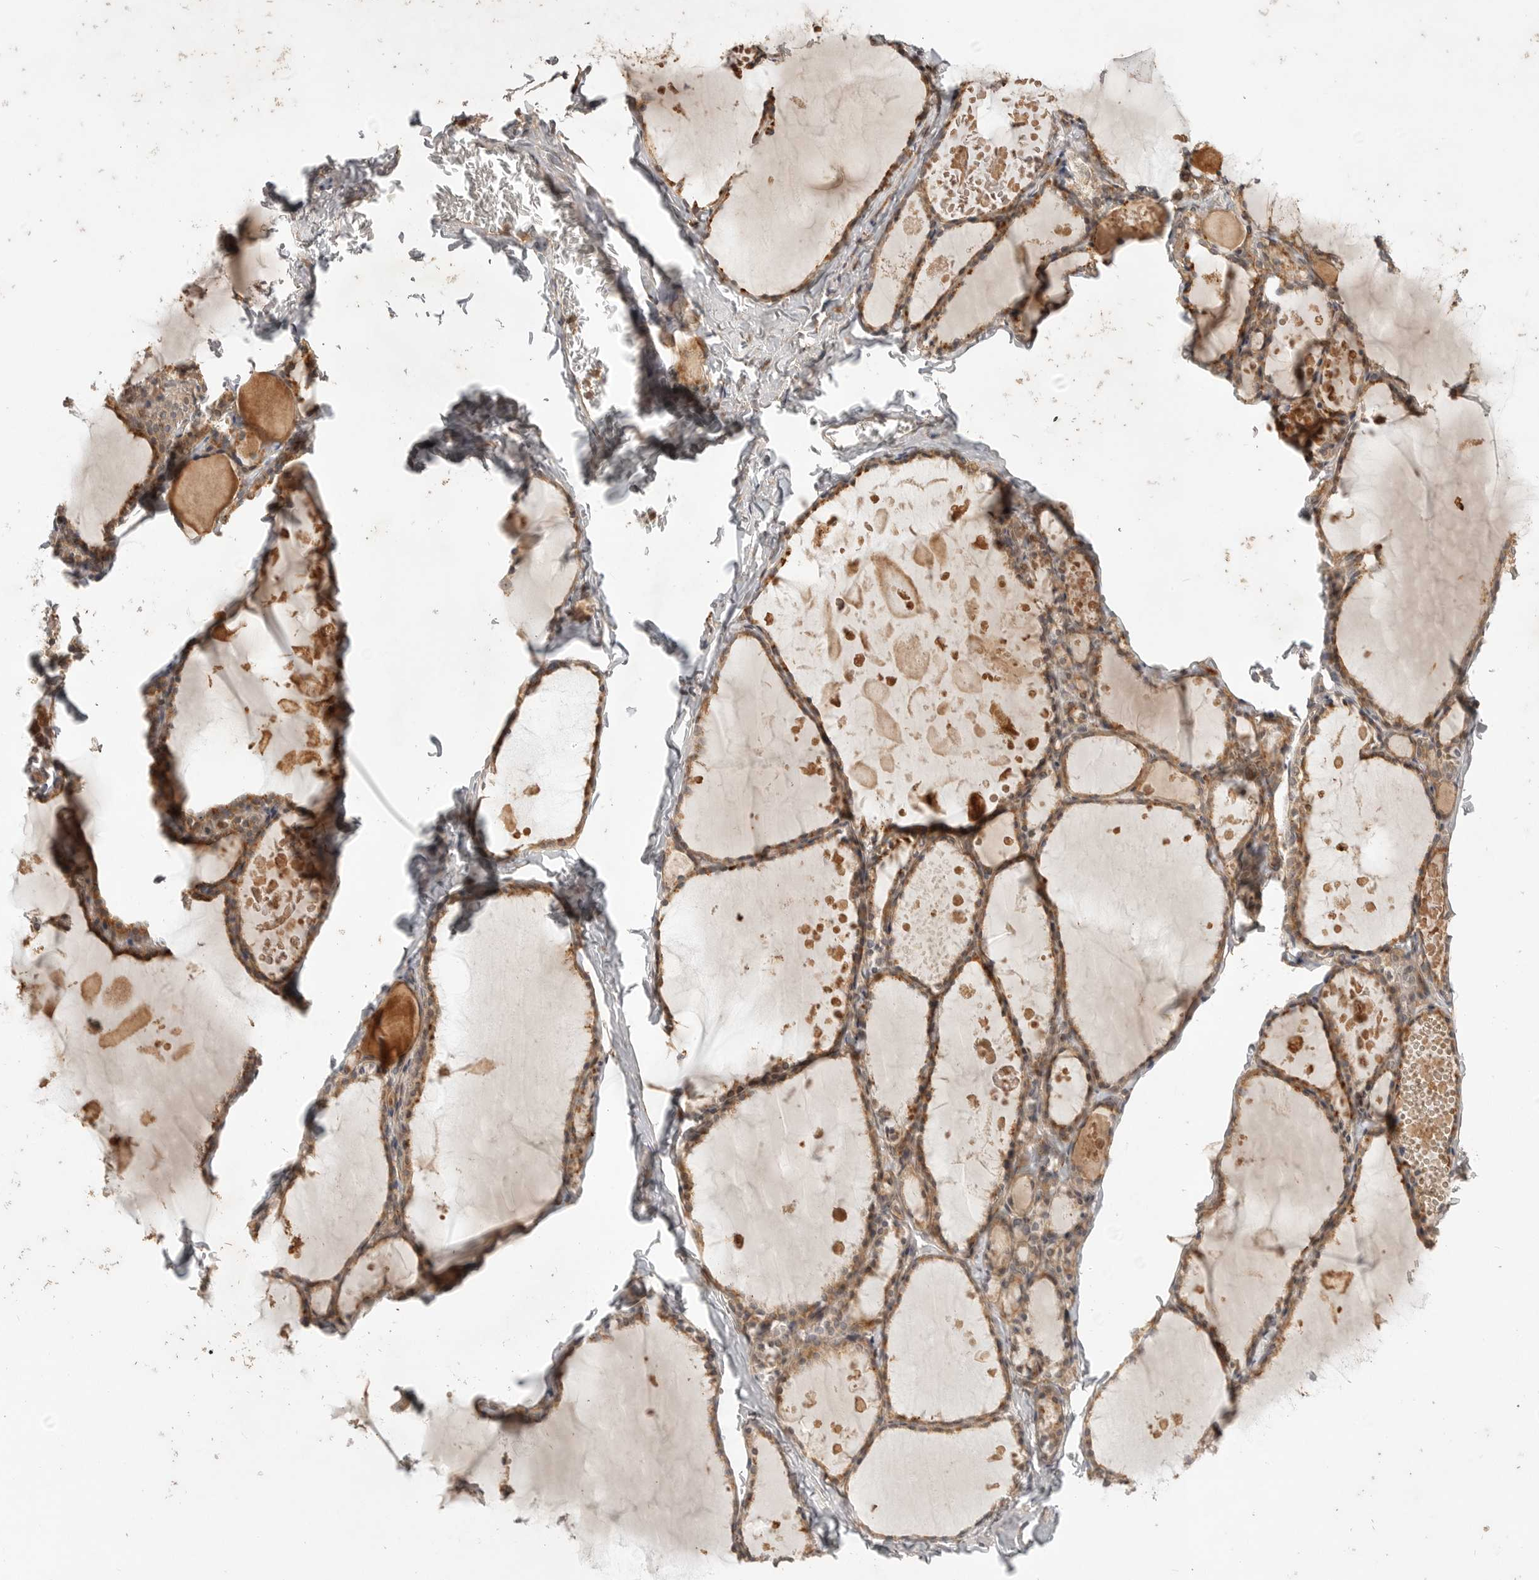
{"staining": {"intensity": "moderate", "quantity": ">75%", "location": "cytoplasmic/membranous"}, "tissue": "thyroid gland", "cell_type": "Glandular cells", "image_type": "normal", "snomed": [{"axis": "morphology", "description": "Normal tissue, NOS"}, {"axis": "topography", "description": "Thyroid gland"}], "caption": "Immunohistochemistry histopathology image of unremarkable thyroid gland stained for a protein (brown), which displays medium levels of moderate cytoplasmic/membranous positivity in approximately >75% of glandular cells.", "gene": "ZNF232", "patient": {"sex": "male", "age": 56}}